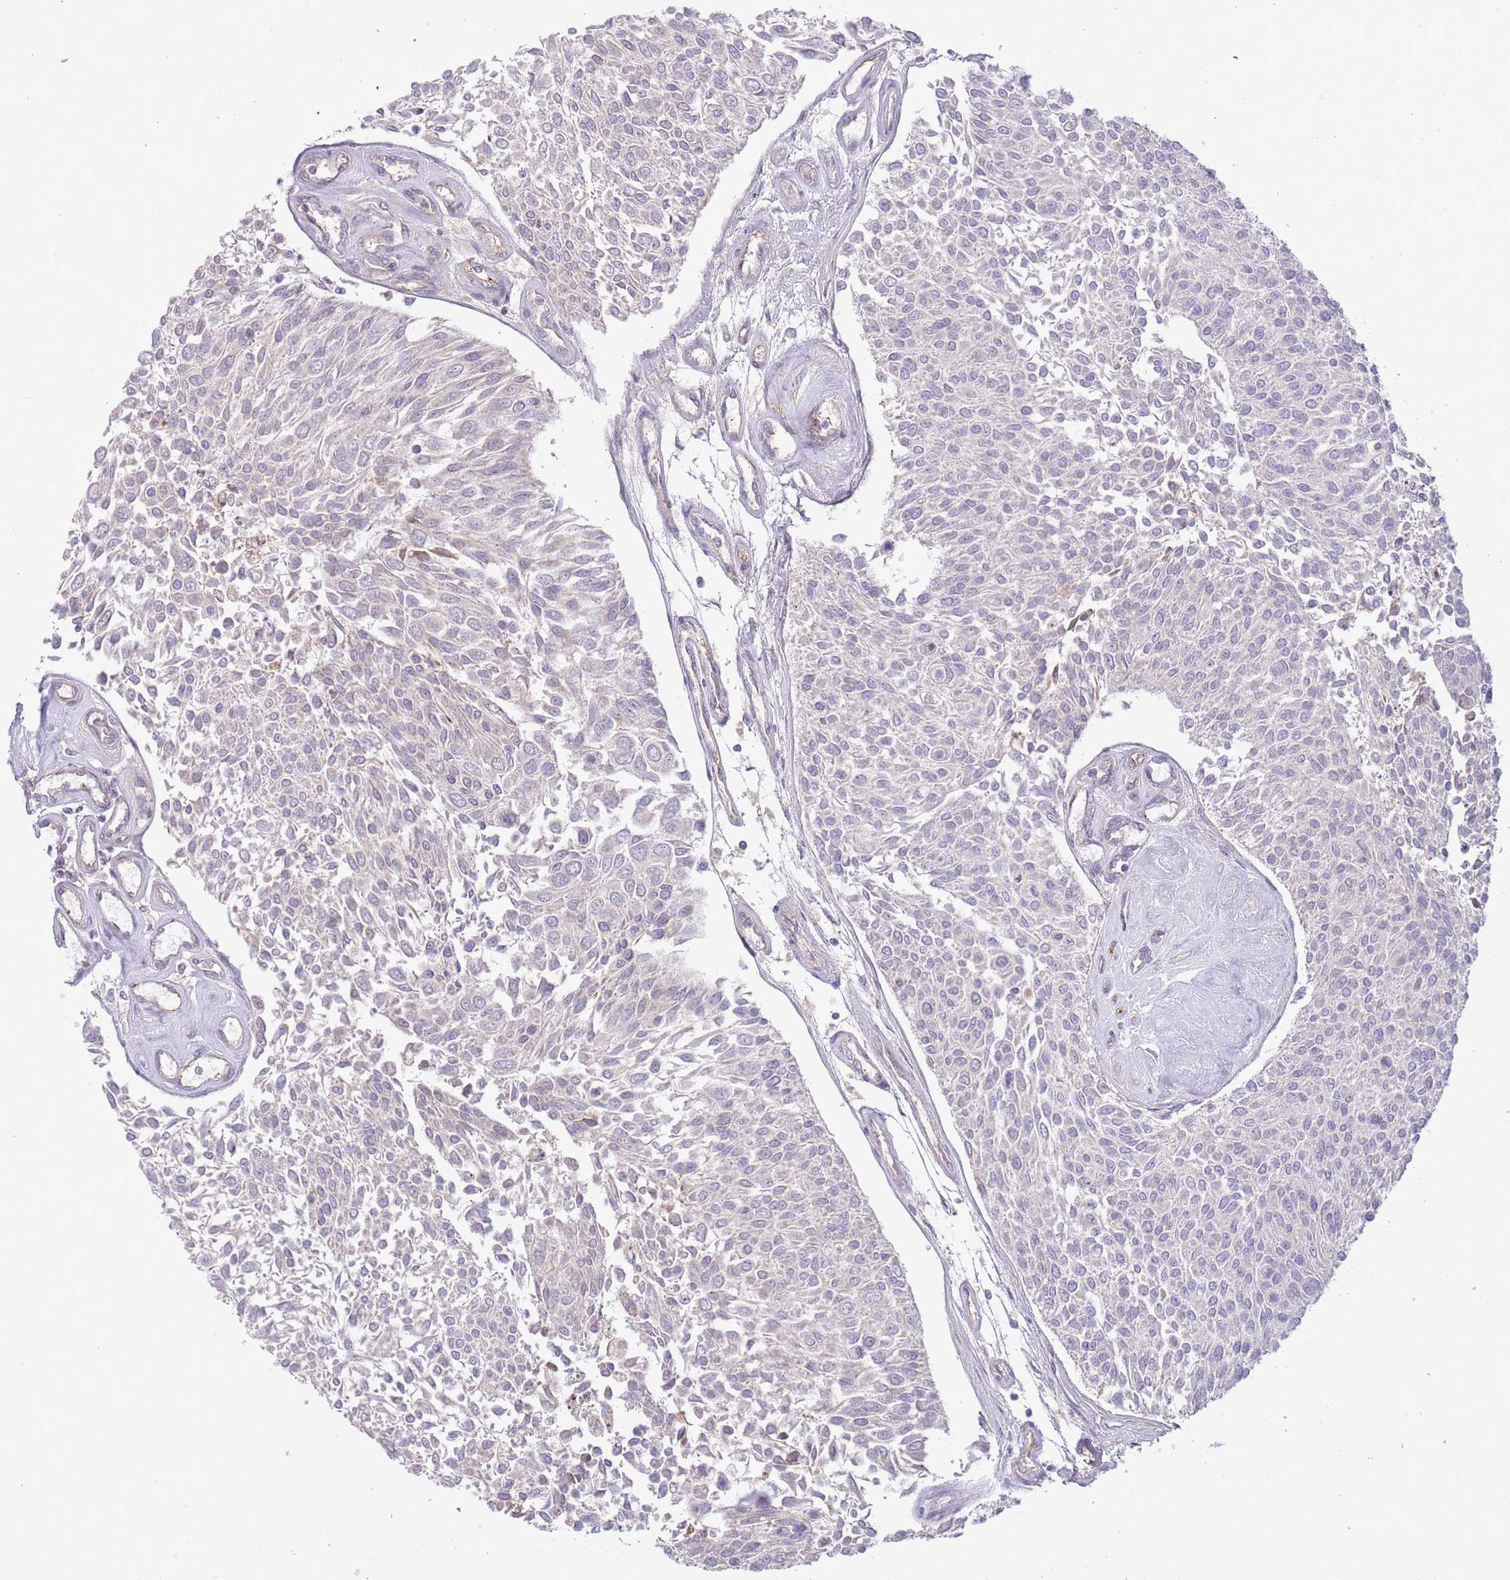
{"staining": {"intensity": "negative", "quantity": "none", "location": "none"}, "tissue": "urothelial cancer", "cell_type": "Tumor cells", "image_type": "cancer", "snomed": [{"axis": "morphology", "description": "Urothelial carcinoma, NOS"}, {"axis": "topography", "description": "Urinary bladder"}], "caption": "This is an immunohistochemistry photomicrograph of human transitional cell carcinoma. There is no positivity in tumor cells.", "gene": "DPP10", "patient": {"sex": "male", "age": 55}}